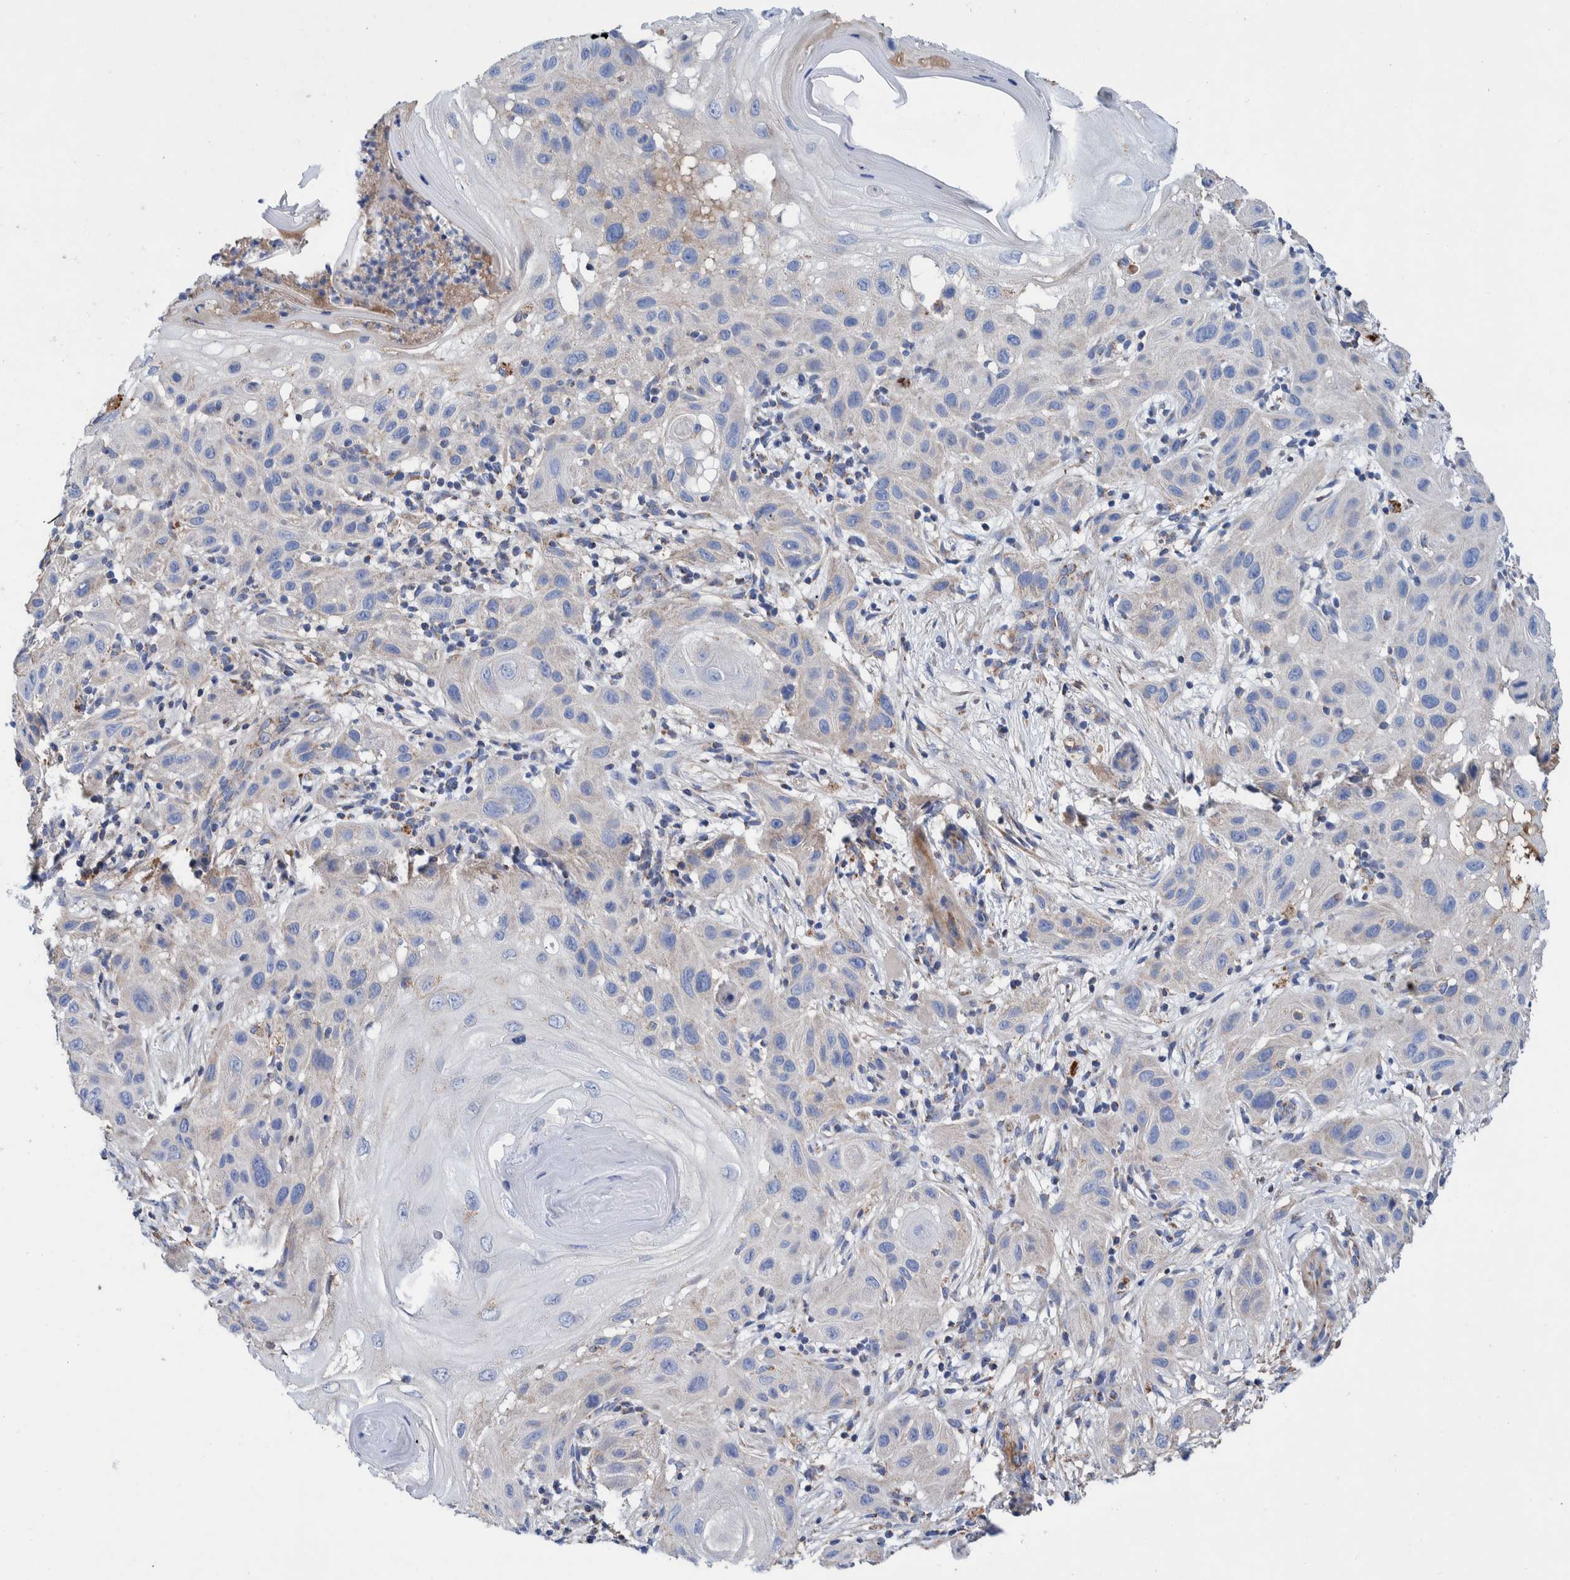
{"staining": {"intensity": "negative", "quantity": "none", "location": "none"}, "tissue": "skin cancer", "cell_type": "Tumor cells", "image_type": "cancer", "snomed": [{"axis": "morphology", "description": "Squamous cell carcinoma, NOS"}, {"axis": "topography", "description": "Skin"}], "caption": "Tumor cells are negative for brown protein staining in skin squamous cell carcinoma. Brightfield microscopy of IHC stained with DAB (3,3'-diaminobenzidine) (brown) and hematoxylin (blue), captured at high magnification.", "gene": "DECR1", "patient": {"sex": "female", "age": 96}}